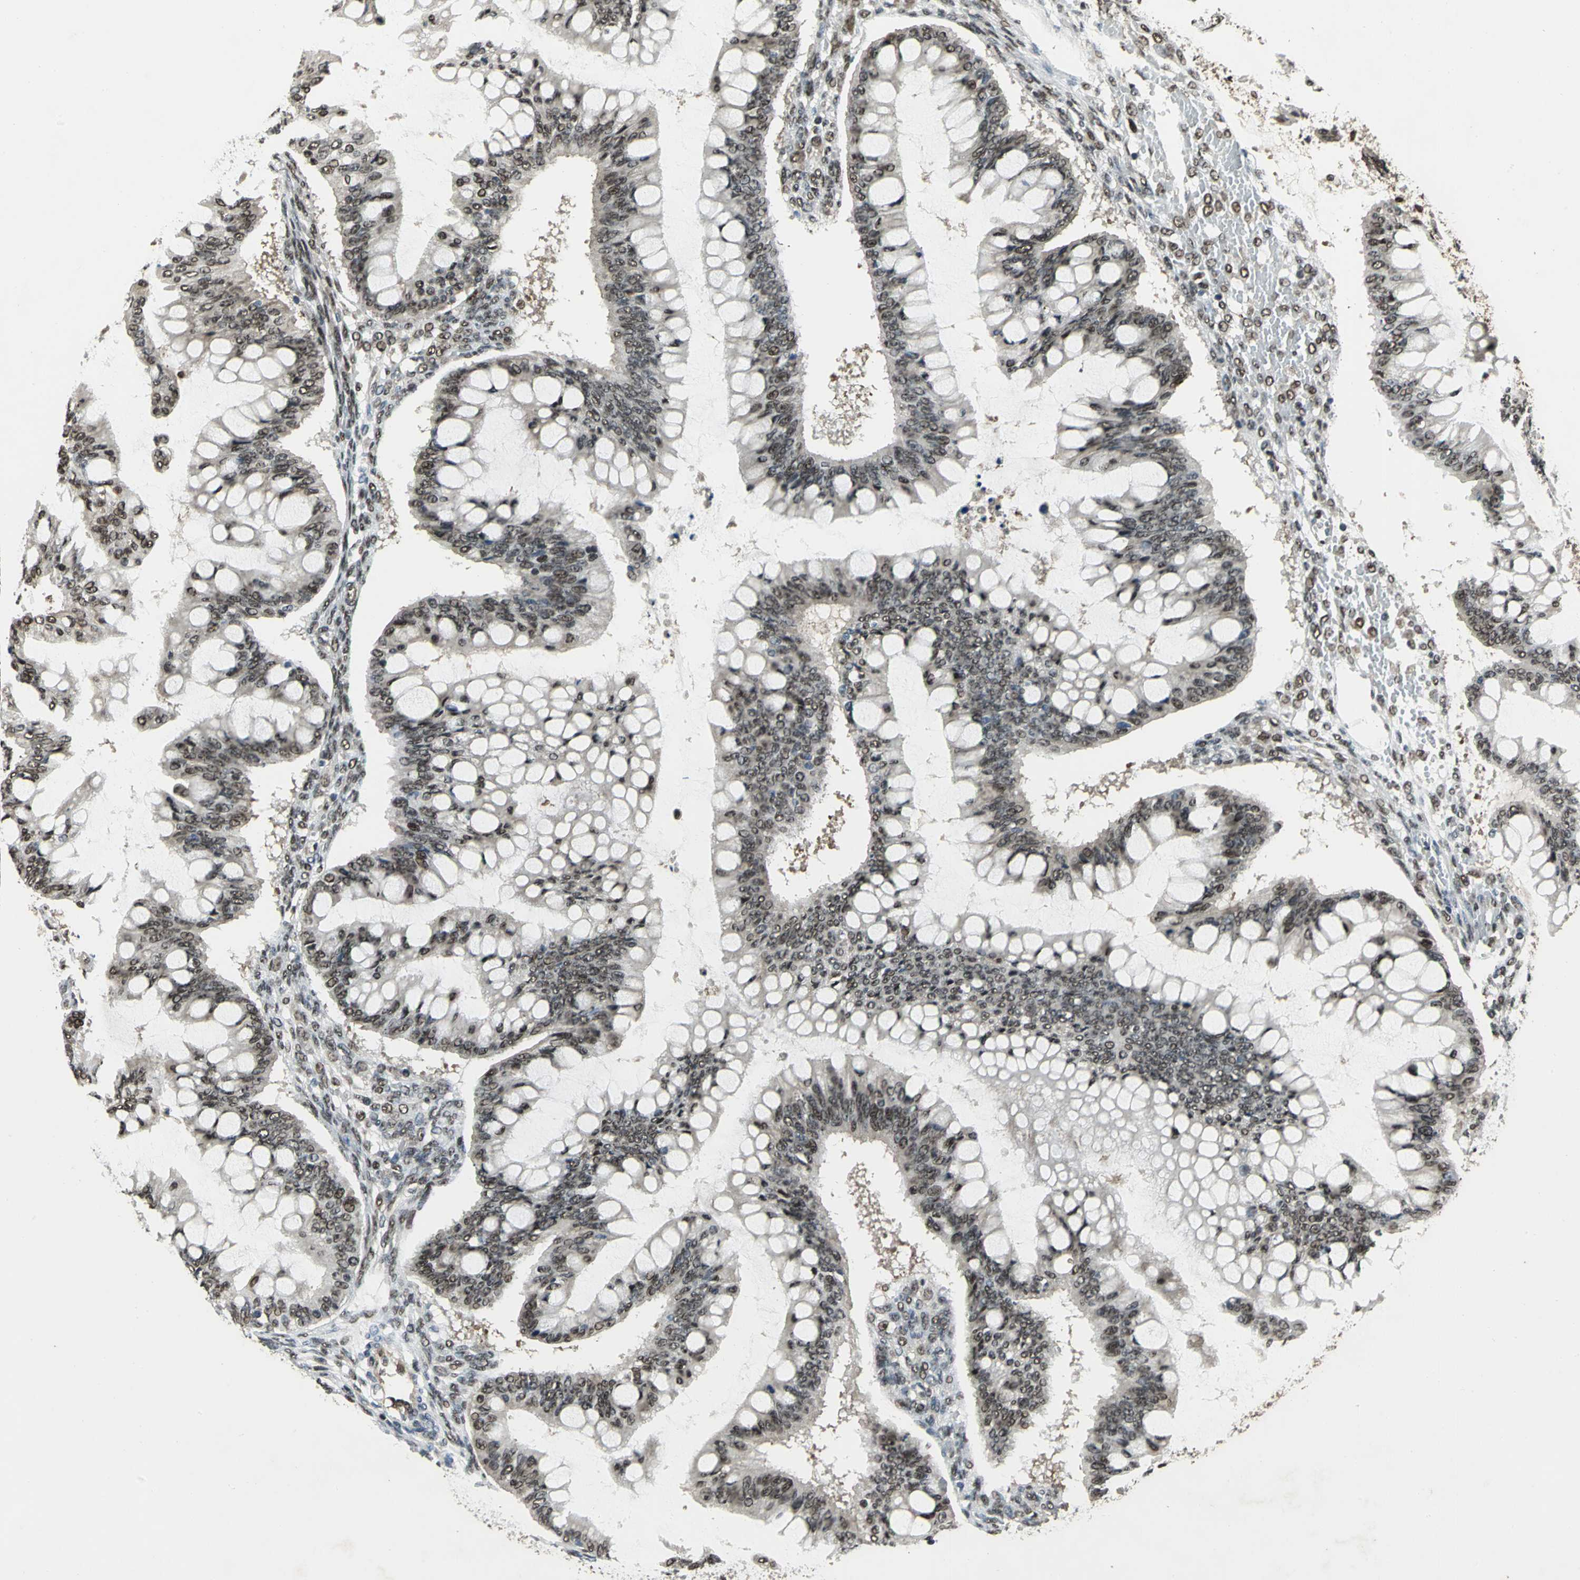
{"staining": {"intensity": "moderate", "quantity": ">75%", "location": "nuclear"}, "tissue": "ovarian cancer", "cell_type": "Tumor cells", "image_type": "cancer", "snomed": [{"axis": "morphology", "description": "Cystadenocarcinoma, mucinous, NOS"}, {"axis": "topography", "description": "Ovary"}], "caption": "This photomicrograph shows immunohistochemistry (IHC) staining of human mucinous cystadenocarcinoma (ovarian), with medium moderate nuclear positivity in approximately >75% of tumor cells.", "gene": "MIS18BP1", "patient": {"sex": "female", "age": 73}}